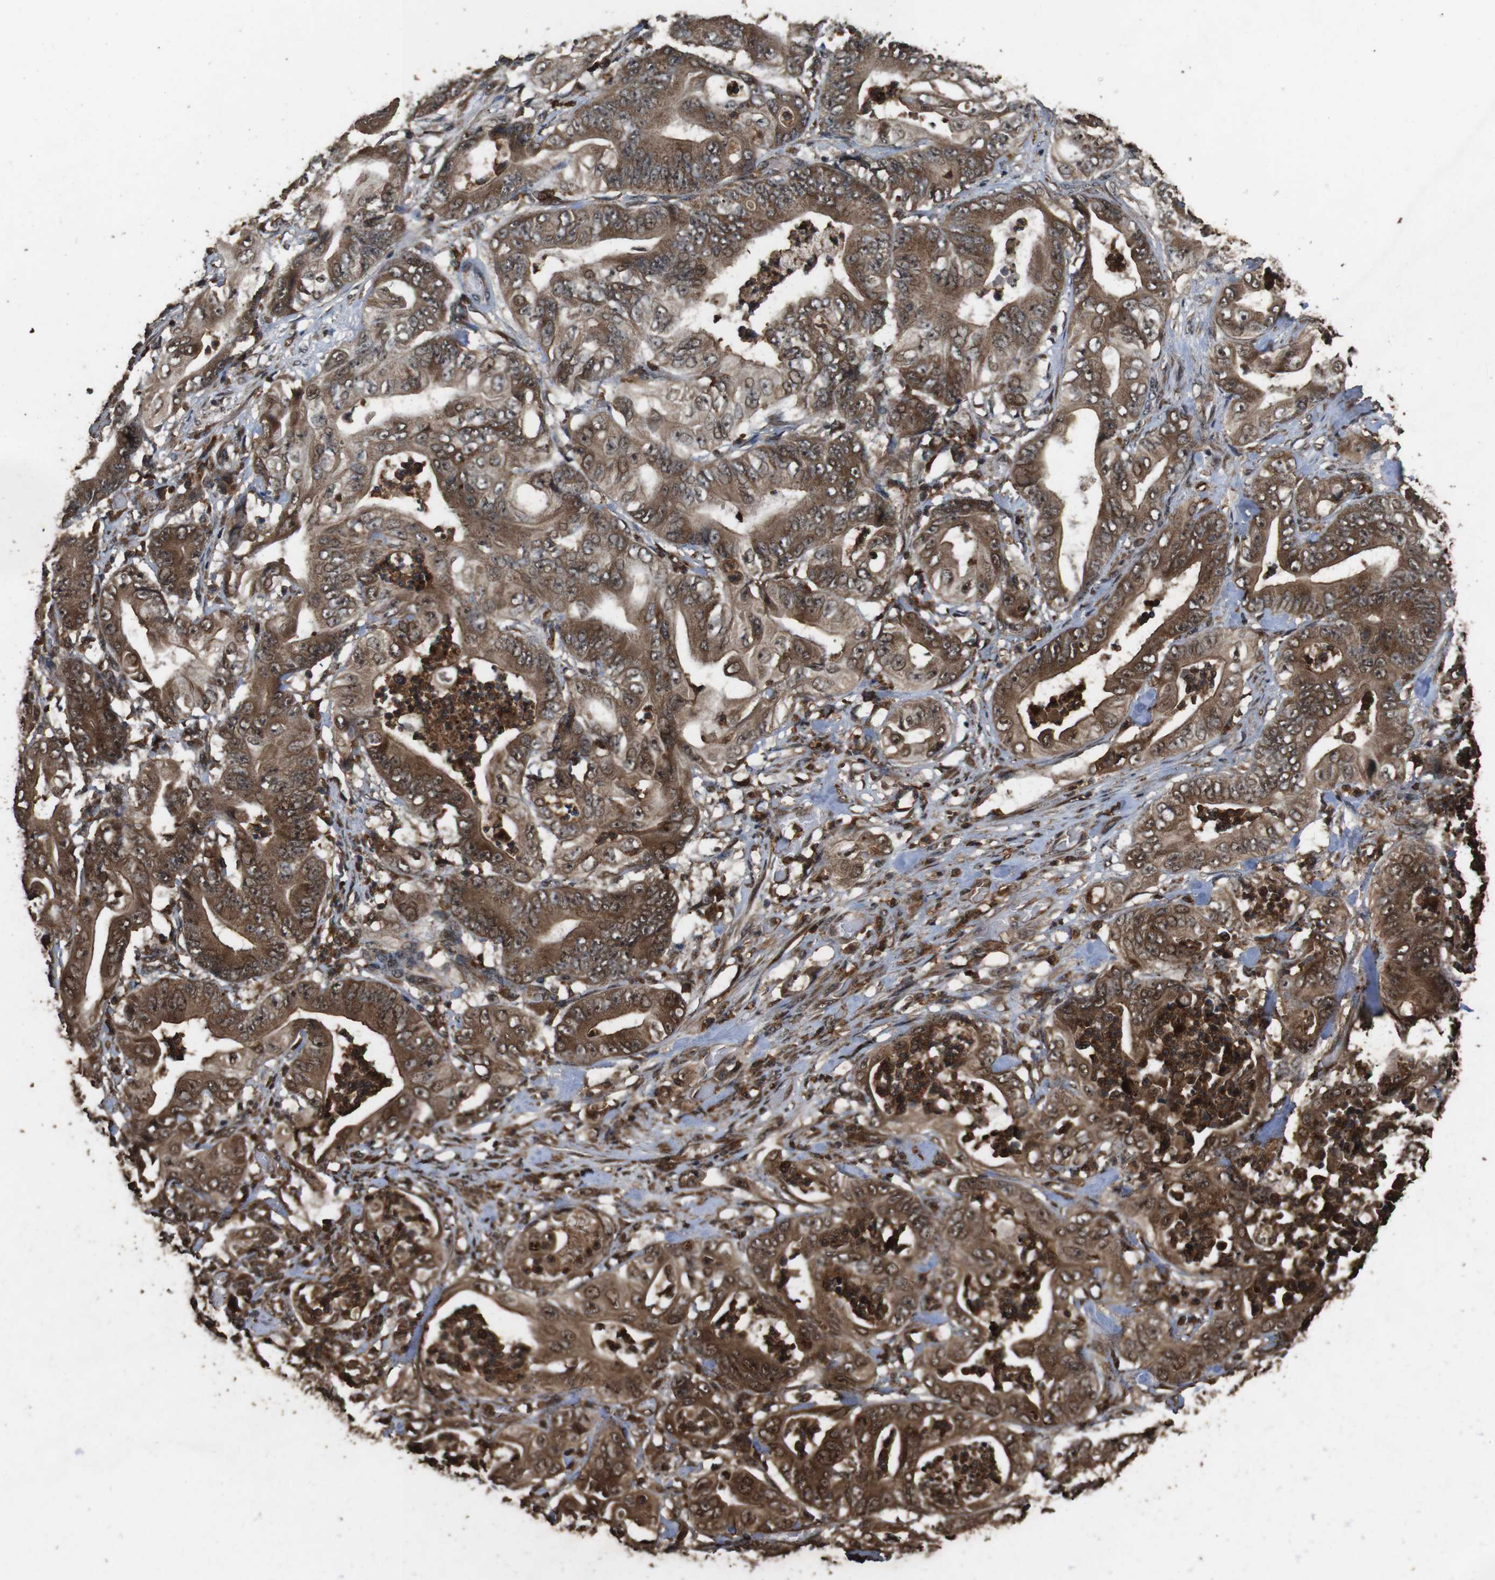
{"staining": {"intensity": "strong", "quantity": ">75%", "location": "cytoplasmic/membranous,nuclear"}, "tissue": "stomach cancer", "cell_type": "Tumor cells", "image_type": "cancer", "snomed": [{"axis": "morphology", "description": "Adenocarcinoma, NOS"}, {"axis": "topography", "description": "Stomach"}], "caption": "Human stomach cancer (adenocarcinoma) stained with a protein marker demonstrates strong staining in tumor cells.", "gene": "RRAS2", "patient": {"sex": "female", "age": 73}}